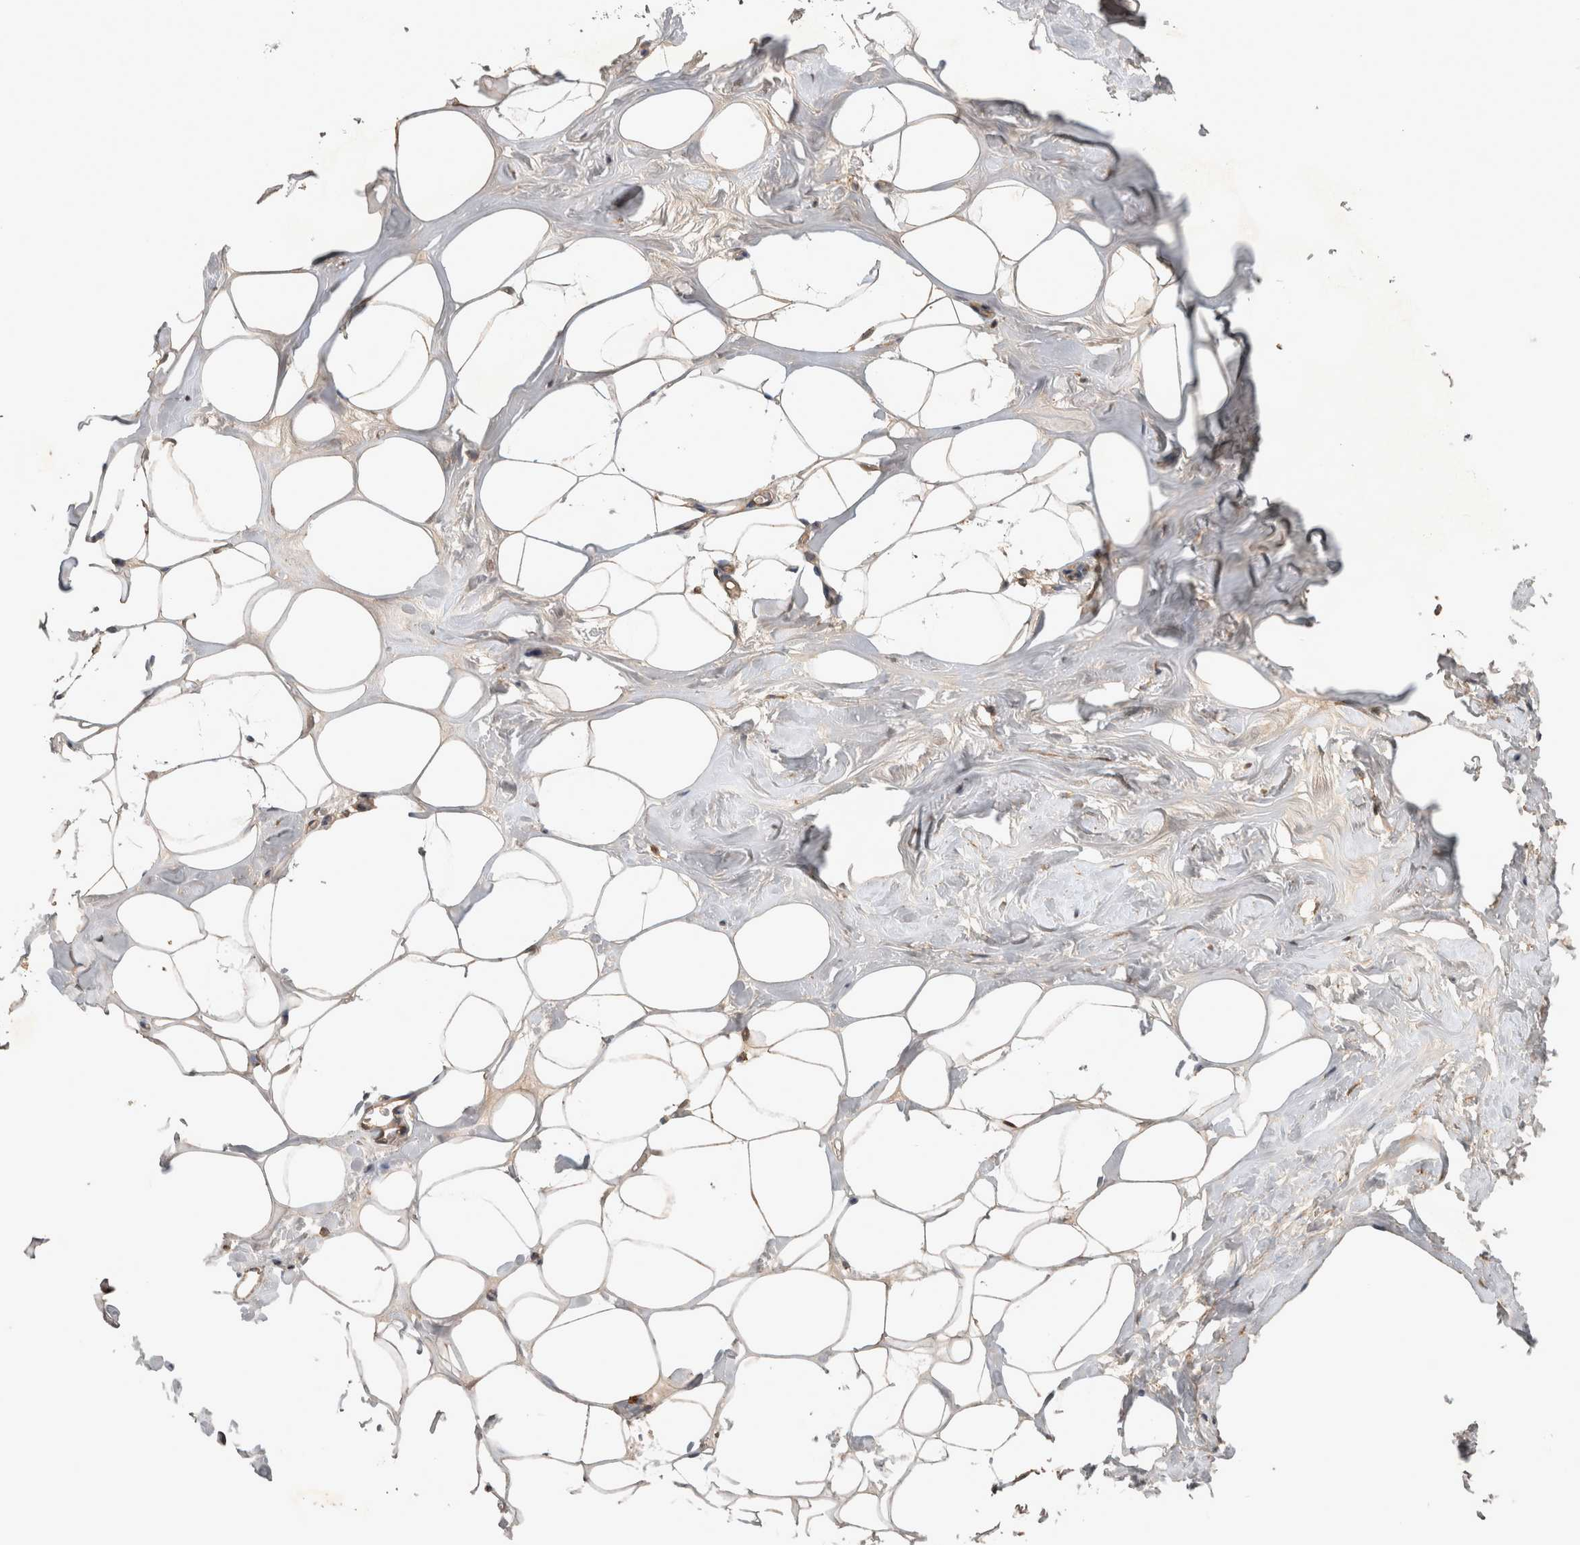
{"staining": {"intensity": "moderate", "quantity": "<25%", "location": "cytoplasmic/membranous"}, "tissue": "adipose tissue", "cell_type": "Adipocytes", "image_type": "normal", "snomed": [{"axis": "morphology", "description": "Normal tissue, NOS"}, {"axis": "morphology", "description": "Fibrosis, NOS"}, {"axis": "topography", "description": "Breast"}, {"axis": "topography", "description": "Adipose tissue"}], "caption": "Immunohistochemical staining of unremarkable human adipose tissue reveals moderate cytoplasmic/membranous protein expression in approximately <25% of adipocytes.", "gene": "TRMT61B", "patient": {"sex": "female", "age": 39}}